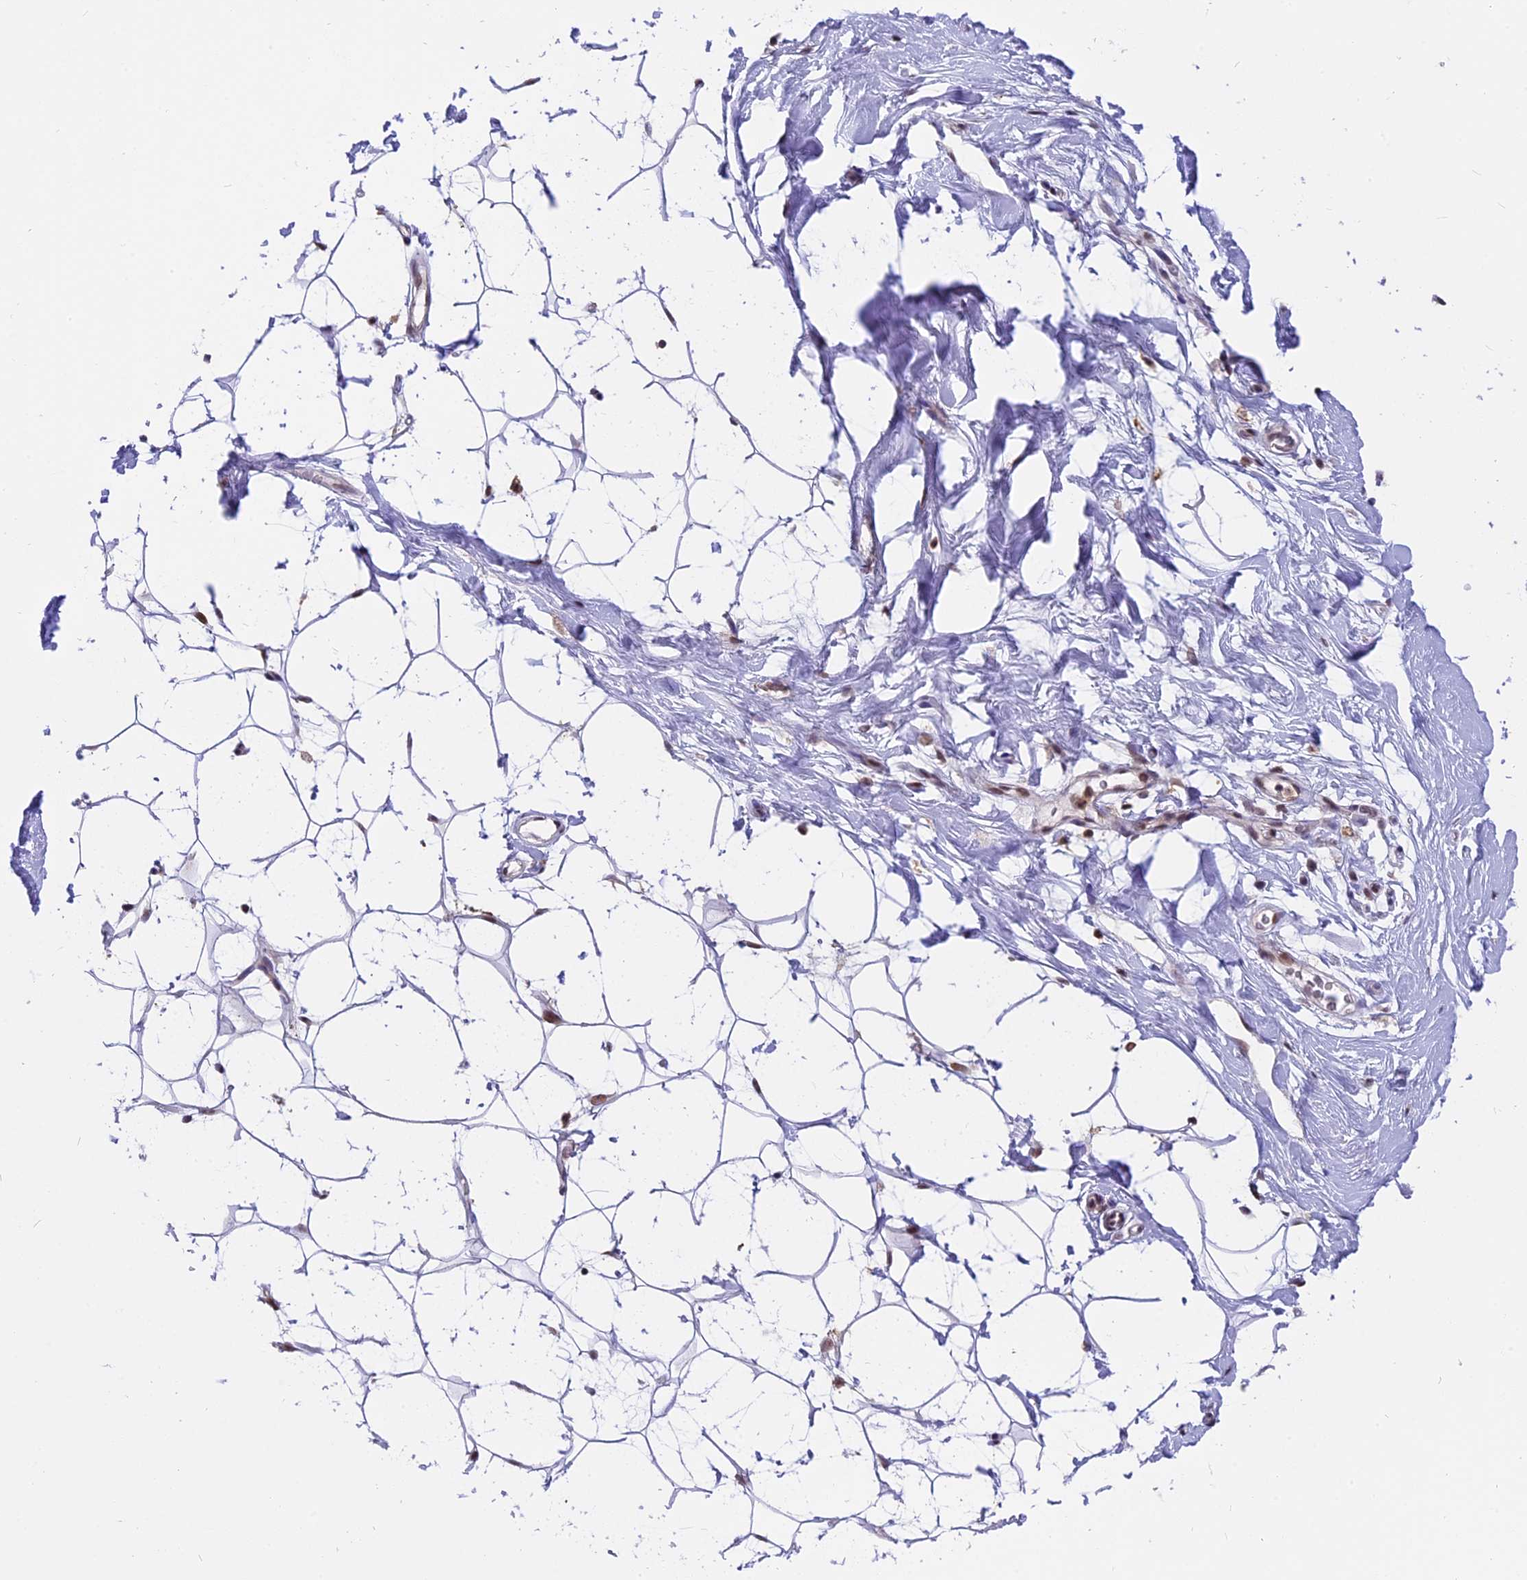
{"staining": {"intensity": "moderate", "quantity": ">75%", "location": "nuclear"}, "tissue": "adipose tissue", "cell_type": "Adipocytes", "image_type": "normal", "snomed": [{"axis": "morphology", "description": "Normal tissue, NOS"}, {"axis": "topography", "description": "Breast"}], "caption": "Adipose tissue stained for a protein displays moderate nuclear positivity in adipocytes. The staining was performed using DAB to visualize the protein expression in brown, while the nuclei were stained in blue with hematoxylin (Magnification: 20x).", "gene": "TADA3", "patient": {"sex": "female", "age": 26}}